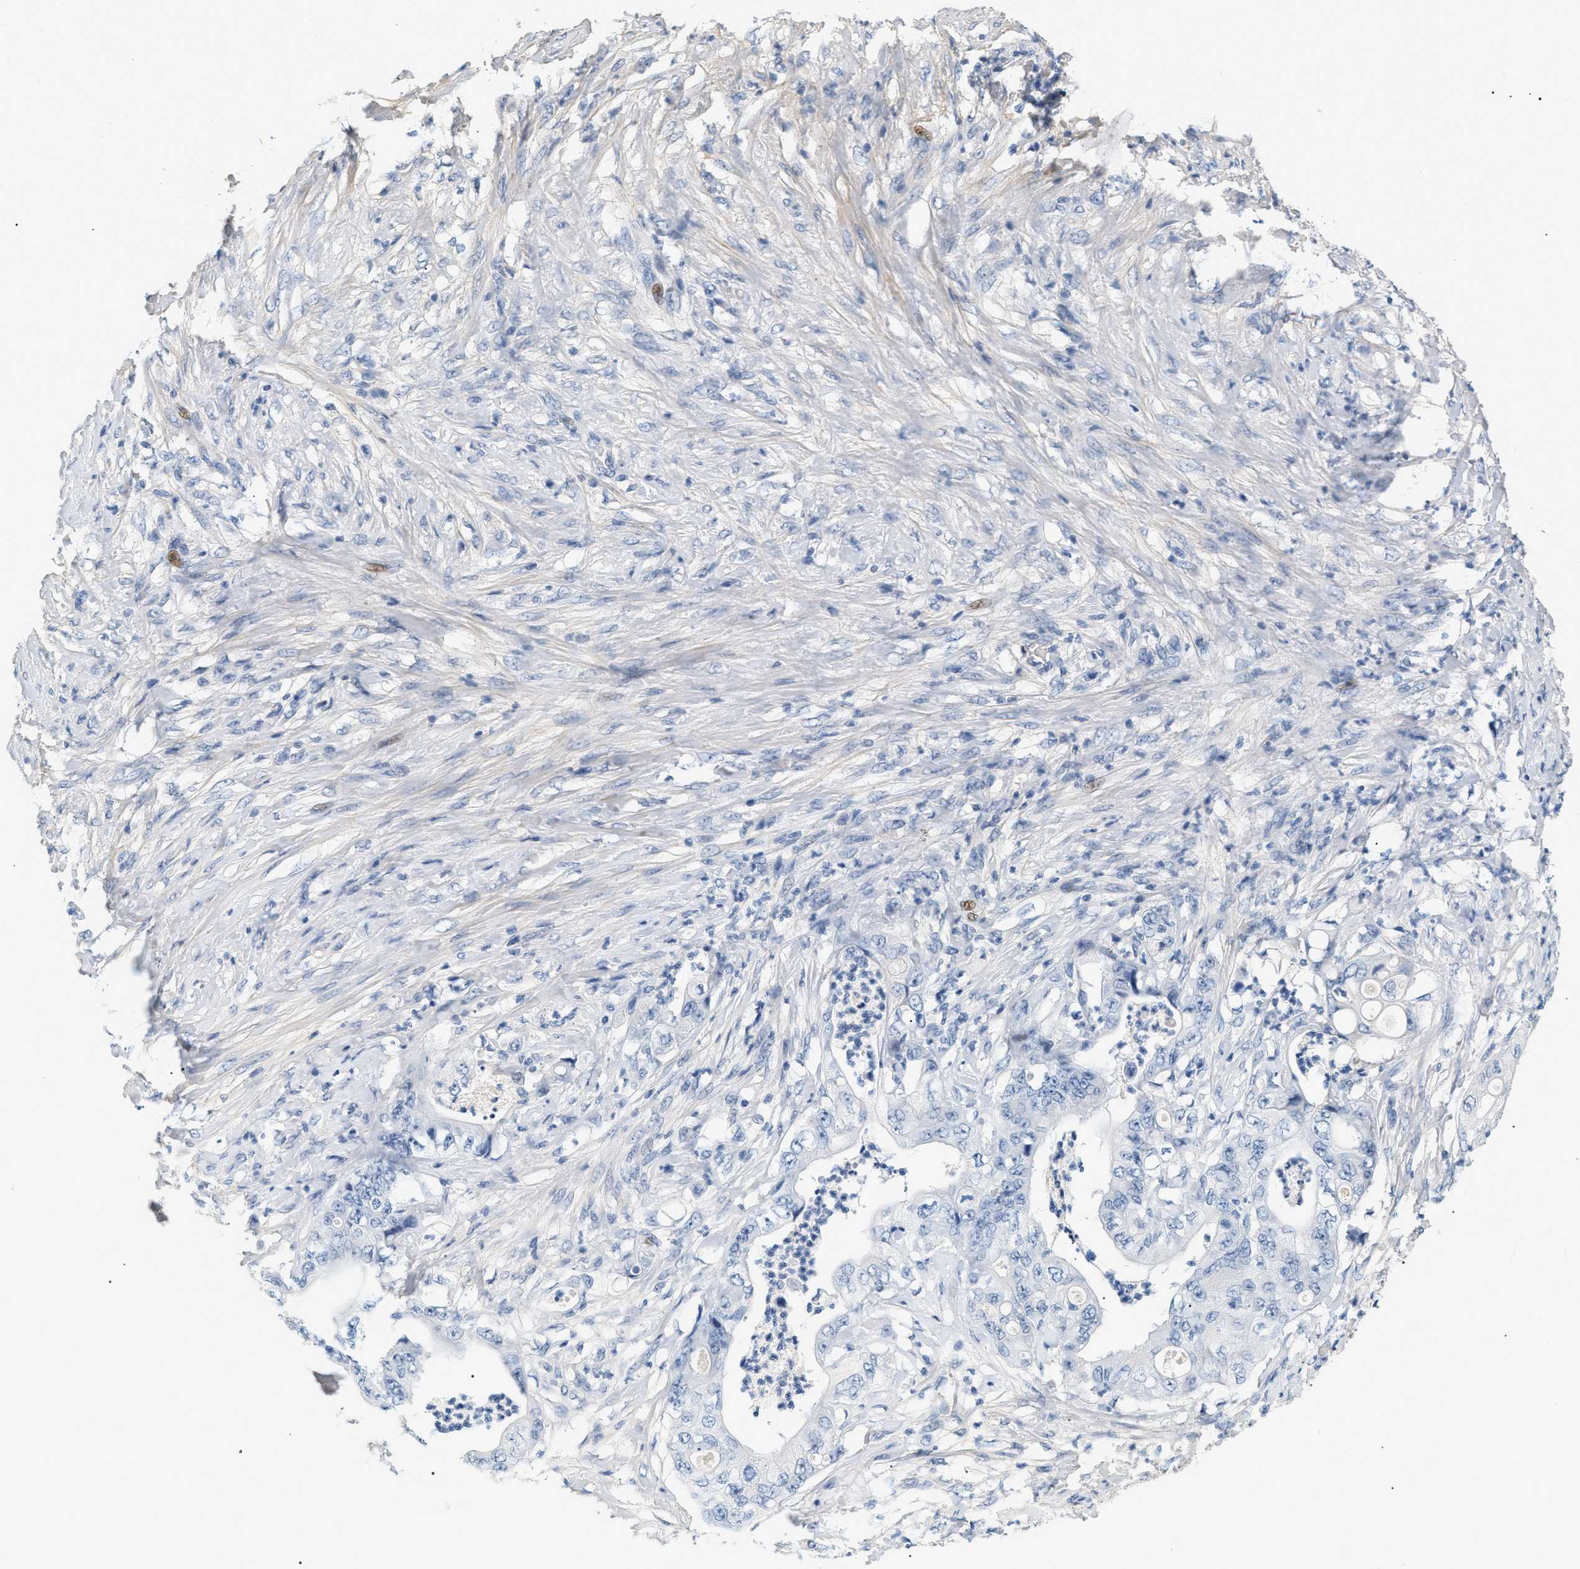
{"staining": {"intensity": "negative", "quantity": "none", "location": "none"}, "tissue": "stomach cancer", "cell_type": "Tumor cells", "image_type": "cancer", "snomed": [{"axis": "morphology", "description": "Adenocarcinoma, NOS"}, {"axis": "topography", "description": "Stomach"}], "caption": "An image of stomach cancer stained for a protein shows no brown staining in tumor cells. Nuclei are stained in blue.", "gene": "CFH", "patient": {"sex": "female", "age": 73}}